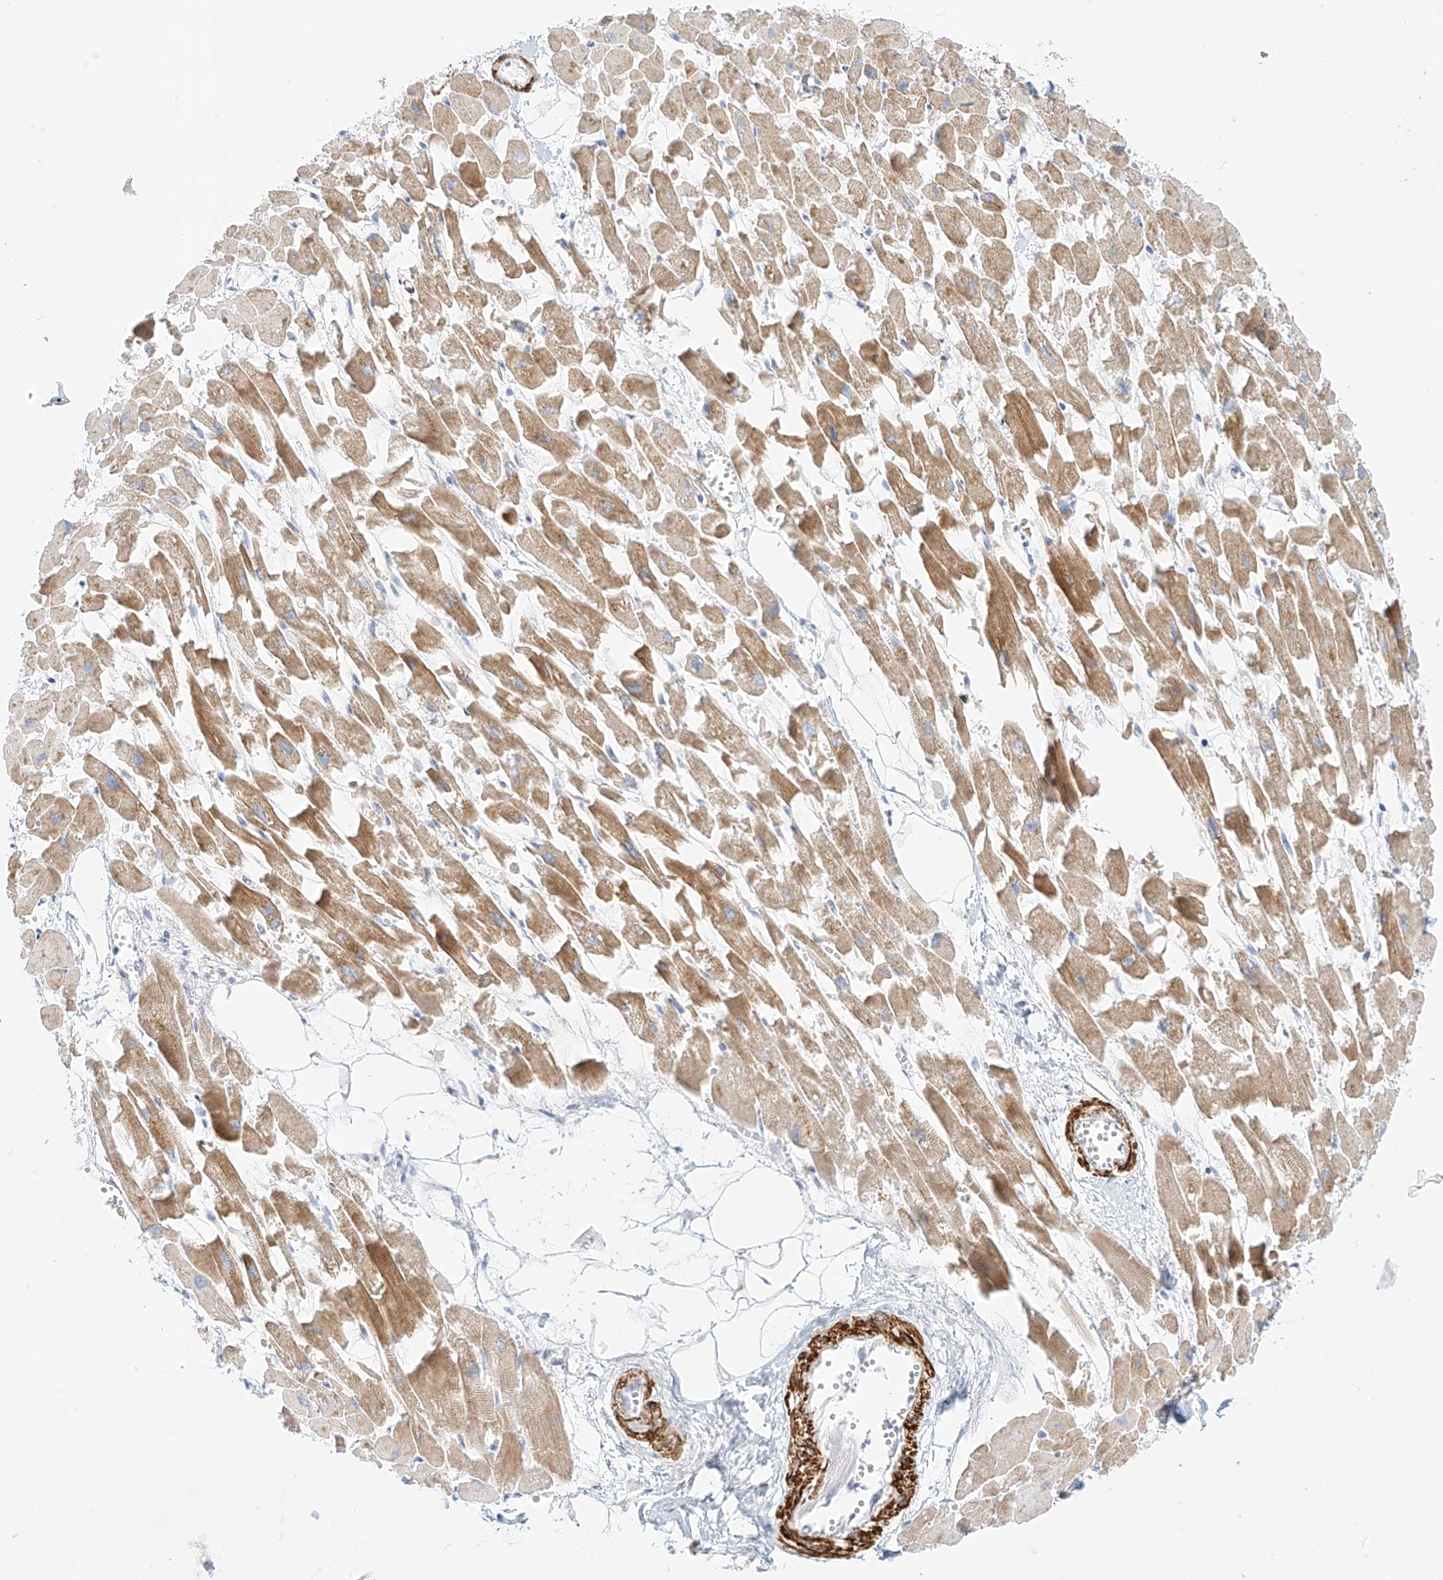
{"staining": {"intensity": "moderate", "quantity": "25%-75%", "location": "cytoplasmic/membranous"}, "tissue": "heart muscle", "cell_type": "Cardiomyocytes", "image_type": "normal", "snomed": [{"axis": "morphology", "description": "Normal tissue, NOS"}, {"axis": "topography", "description": "Heart"}], "caption": "Immunohistochemical staining of benign human heart muscle shows moderate cytoplasmic/membranous protein staining in about 25%-75% of cardiomyocytes. (IHC, brightfield microscopy, high magnification).", "gene": "ST3GAL5", "patient": {"sex": "female", "age": 64}}